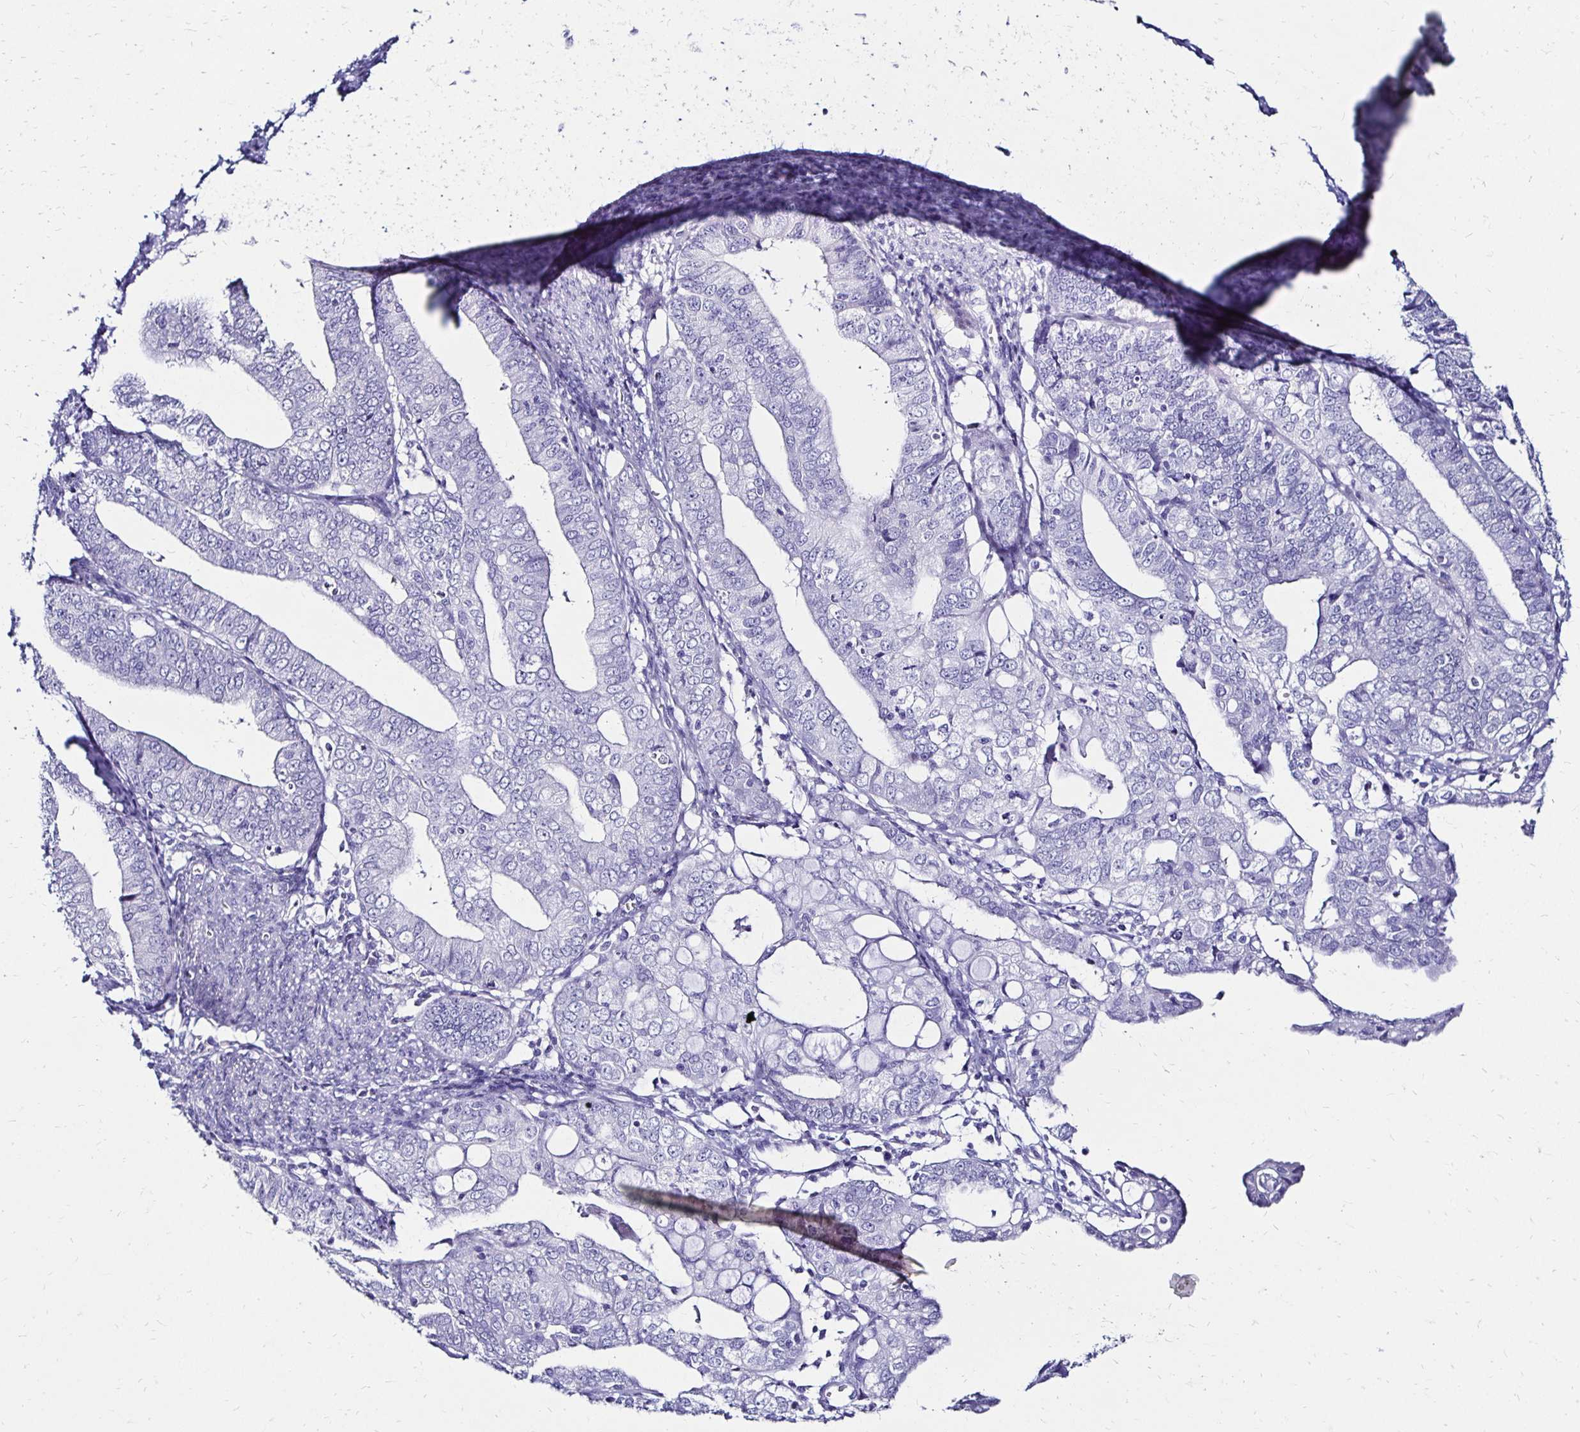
{"staining": {"intensity": "negative", "quantity": "none", "location": "none"}, "tissue": "endometrial cancer", "cell_type": "Tumor cells", "image_type": "cancer", "snomed": [{"axis": "morphology", "description": "Adenocarcinoma, NOS"}, {"axis": "topography", "description": "Endometrium"}], "caption": "A photomicrograph of endometrial adenocarcinoma stained for a protein exhibits no brown staining in tumor cells.", "gene": "KCNT1", "patient": {"sex": "female", "age": 56}}